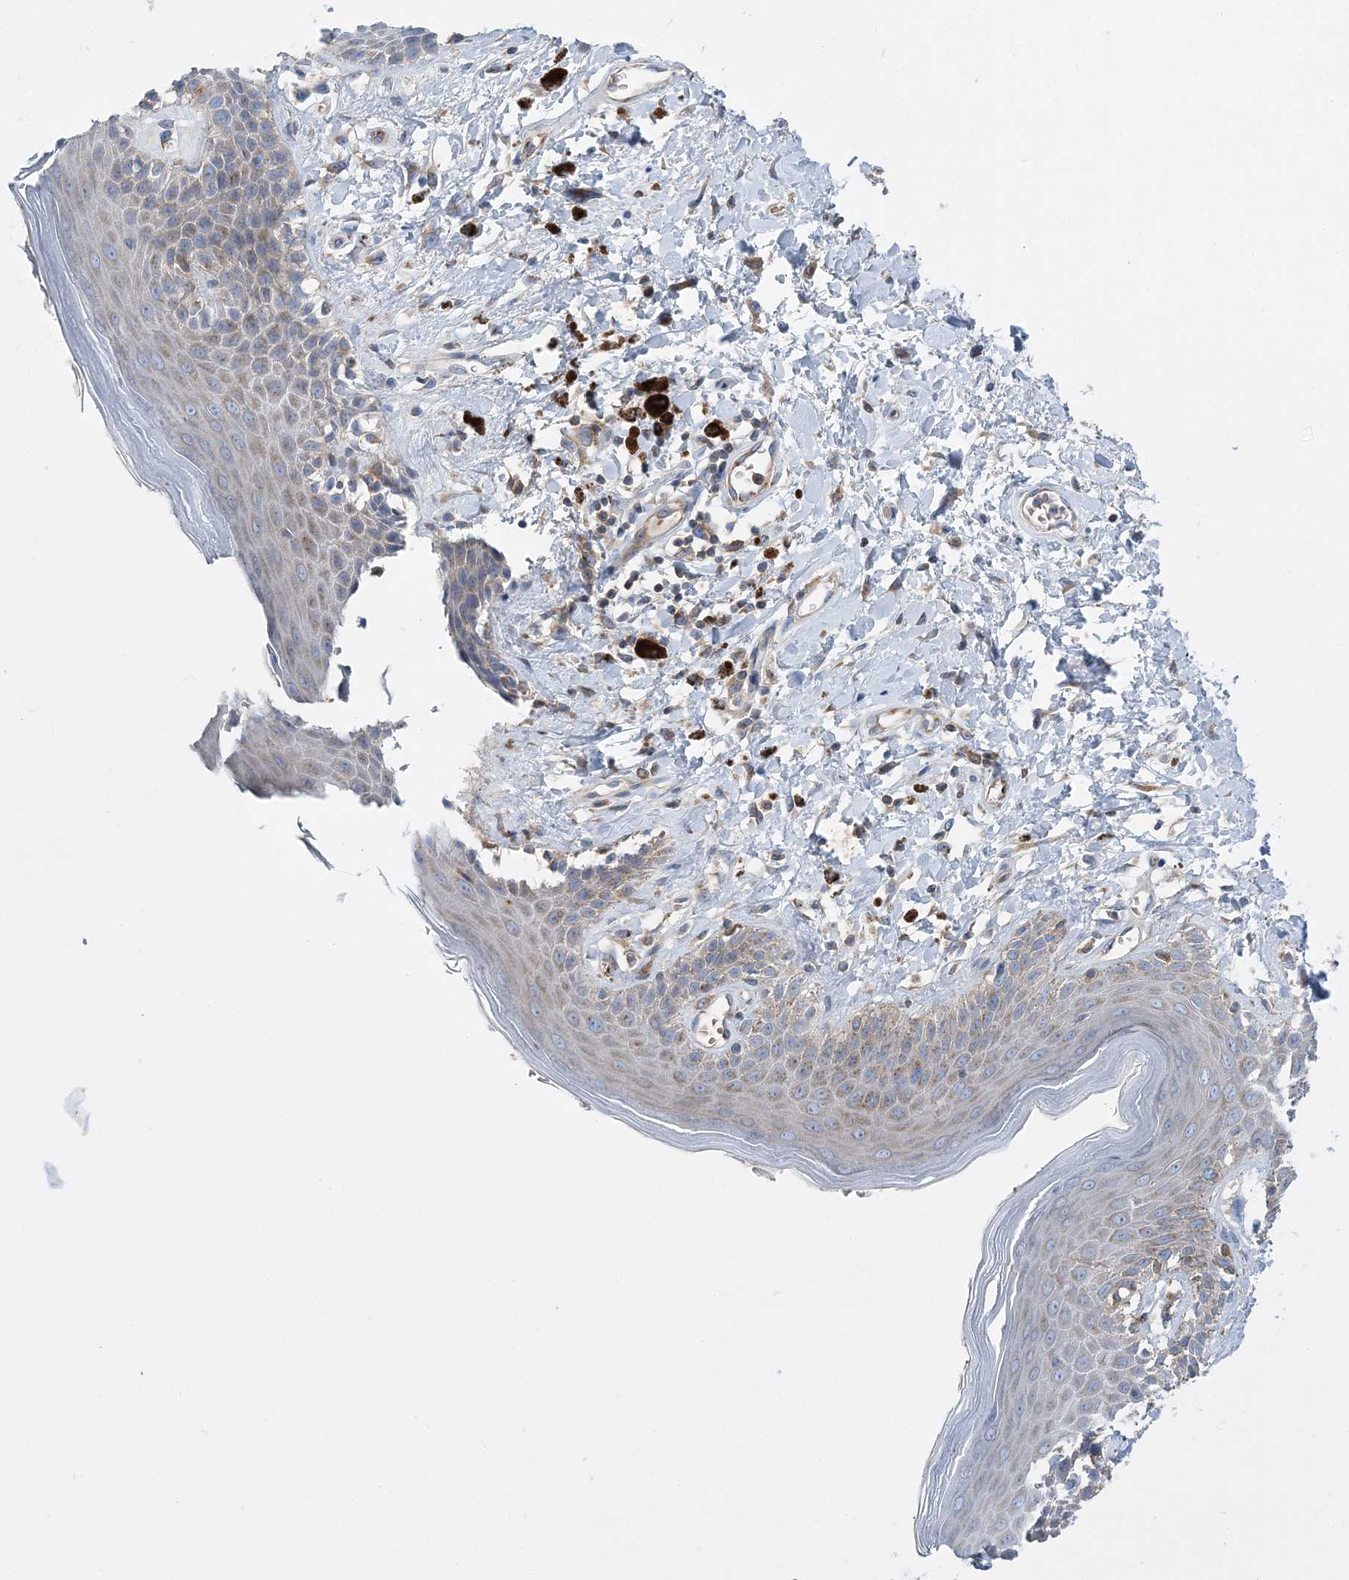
{"staining": {"intensity": "weak", "quantity": "25%-75%", "location": "cytoplasmic/membranous"}, "tissue": "skin", "cell_type": "Epidermal cells", "image_type": "normal", "snomed": [{"axis": "morphology", "description": "Normal tissue, NOS"}, {"axis": "topography", "description": "Anal"}], "caption": "DAB immunohistochemical staining of unremarkable human skin demonstrates weak cytoplasmic/membranous protein positivity in approximately 25%-75% of epidermal cells. The staining was performed using DAB, with brown indicating positive protein expression. Nuclei are stained blue with hematoxylin.", "gene": "FAM114A2", "patient": {"sex": "female", "age": 78}}